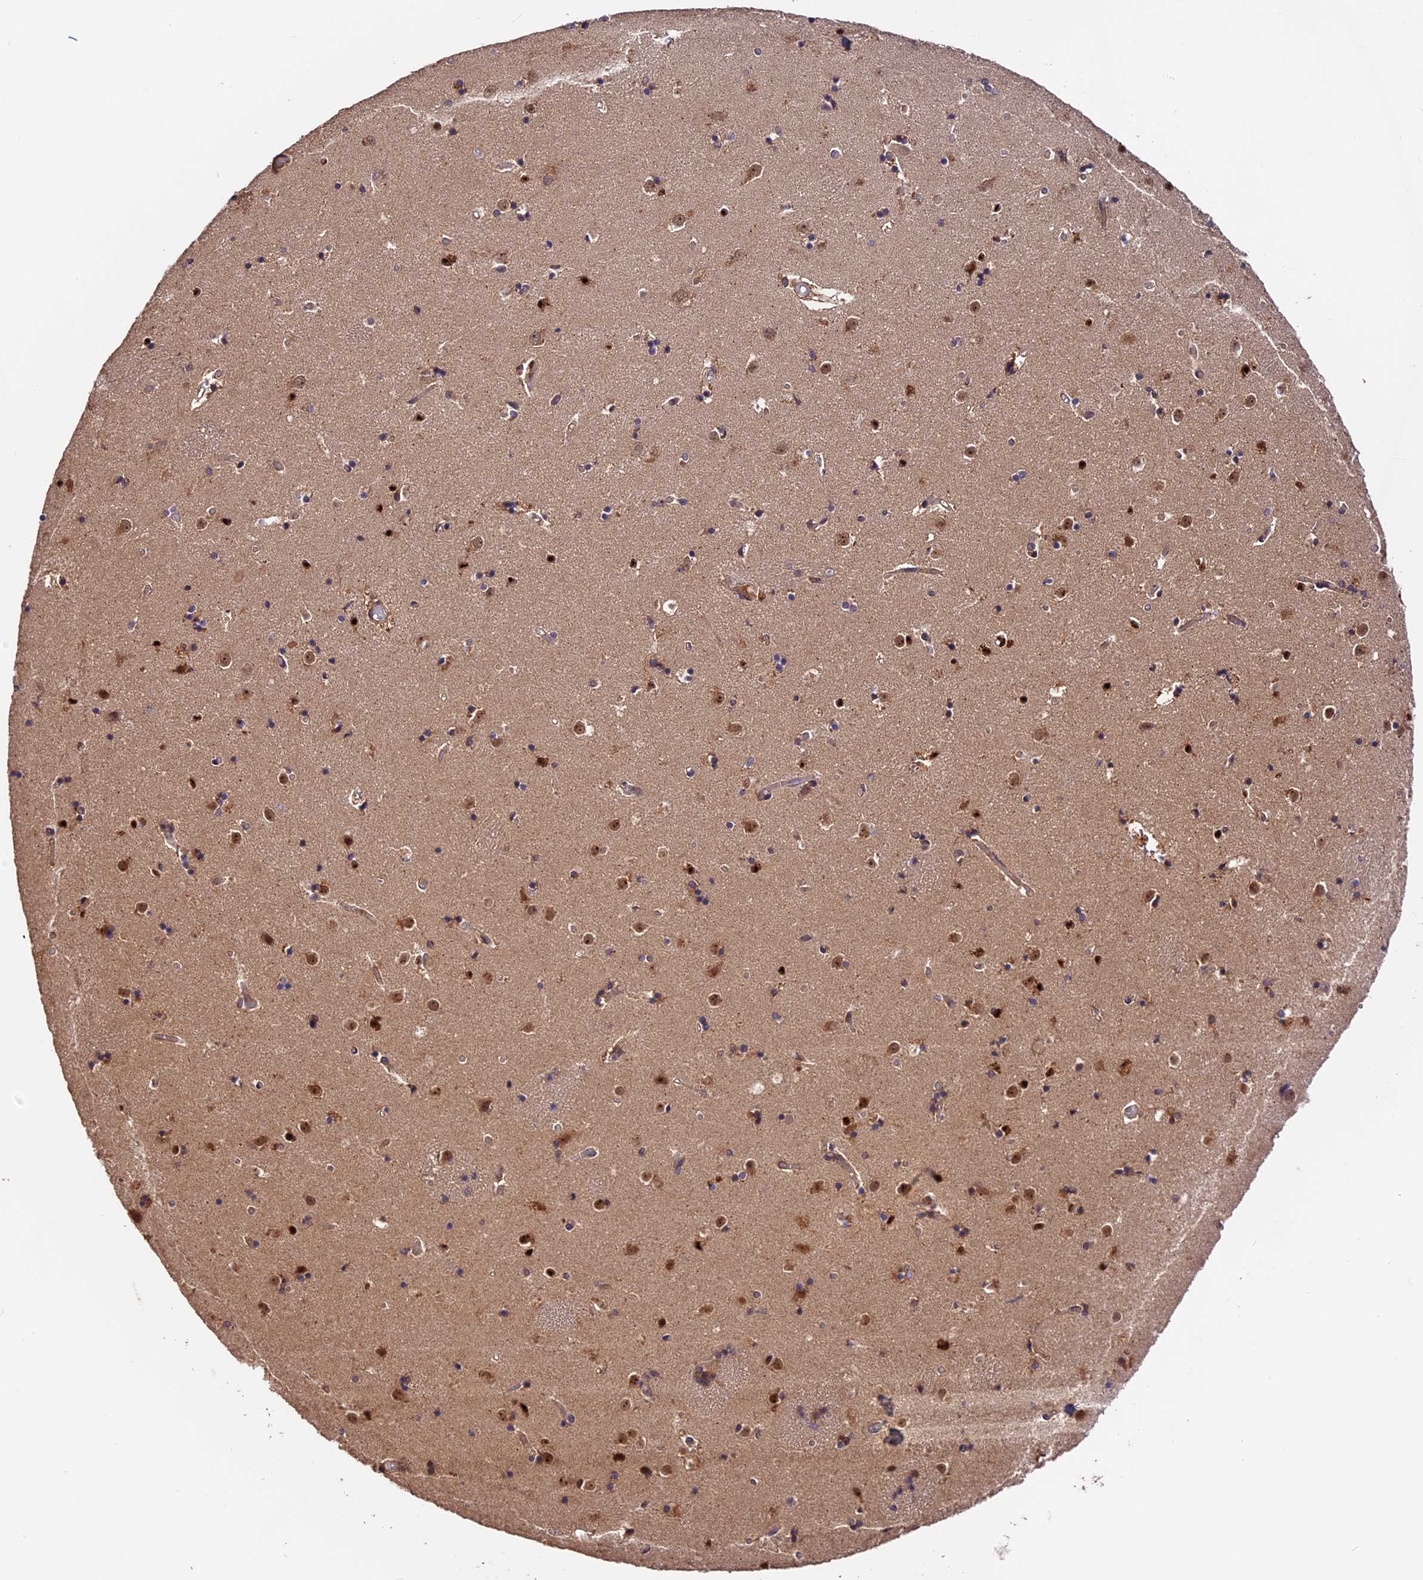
{"staining": {"intensity": "moderate", "quantity": "25%-75%", "location": "cytoplasmic/membranous,nuclear"}, "tissue": "caudate", "cell_type": "Glial cells", "image_type": "normal", "snomed": [{"axis": "morphology", "description": "Normal tissue, NOS"}, {"axis": "topography", "description": "Lateral ventricle wall"}], "caption": "Immunohistochemical staining of benign caudate demonstrates medium levels of moderate cytoplasmic/membranous,nuclear positivity in approximately 25%-75% of glial cells.", "gene": "TRMT1", "patient": {"sex": "female", "age": 52}}